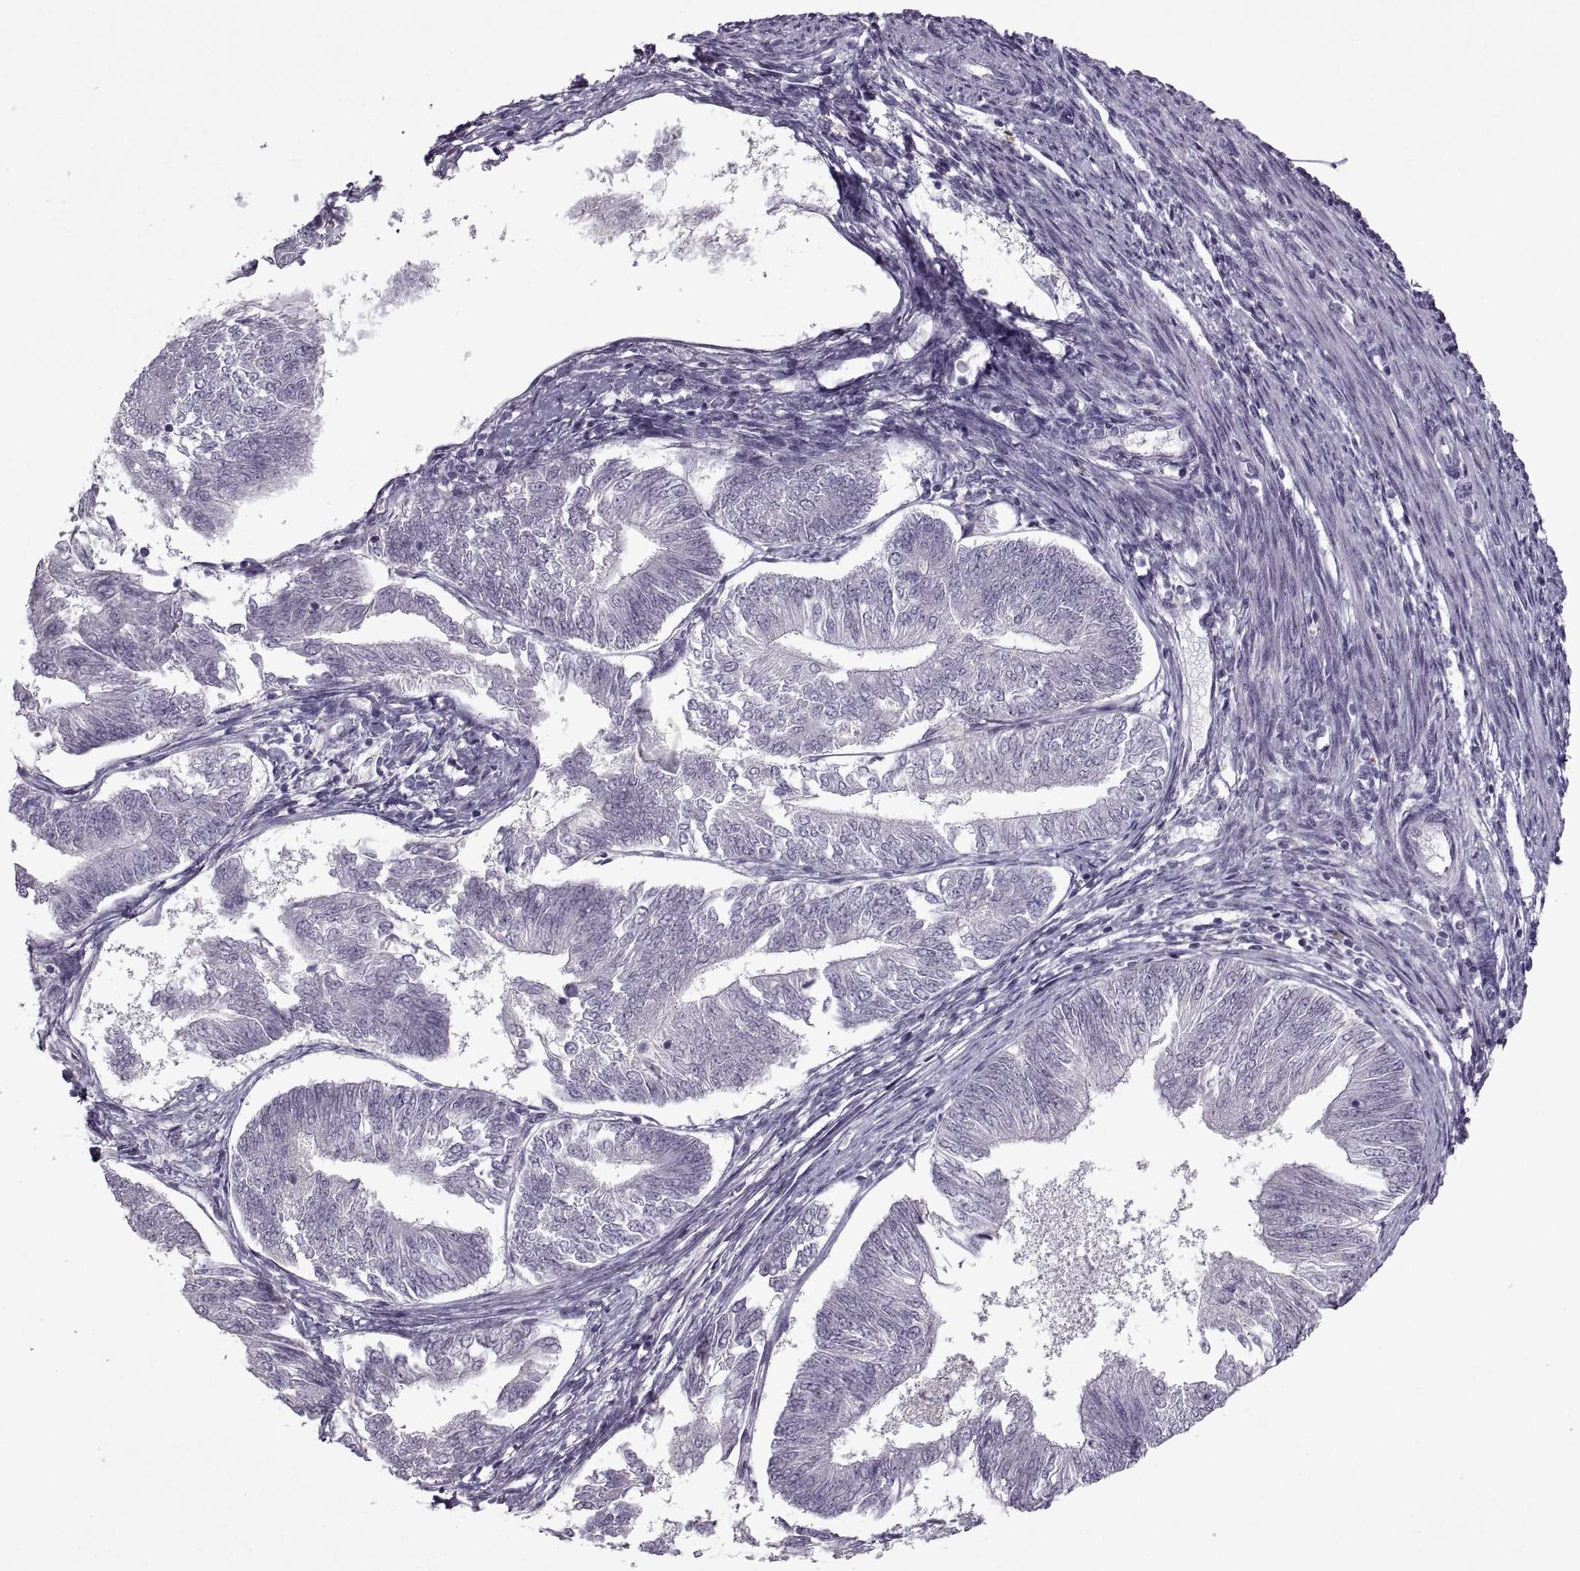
{"staining": {"intensity": "negative", "quantity": "none", "location": "none"}, "tissue": "endometrial cancer", "cell_type": "Tumor cells", "image_type": "cancer", "snomed": [{"axis": "morphology", "description": "Adenocarcinoma, NOS"}, {"axis": "topography", "description": "Endometrium"}], "caption": "Tumor cells are negative for protein expression in human adenocarcinoma (endometrial). (DAB immunohistochemistry (IHC), high magnification).", "gene": "MGAT4D", "patient": {"sex": "female", "age": 58}}